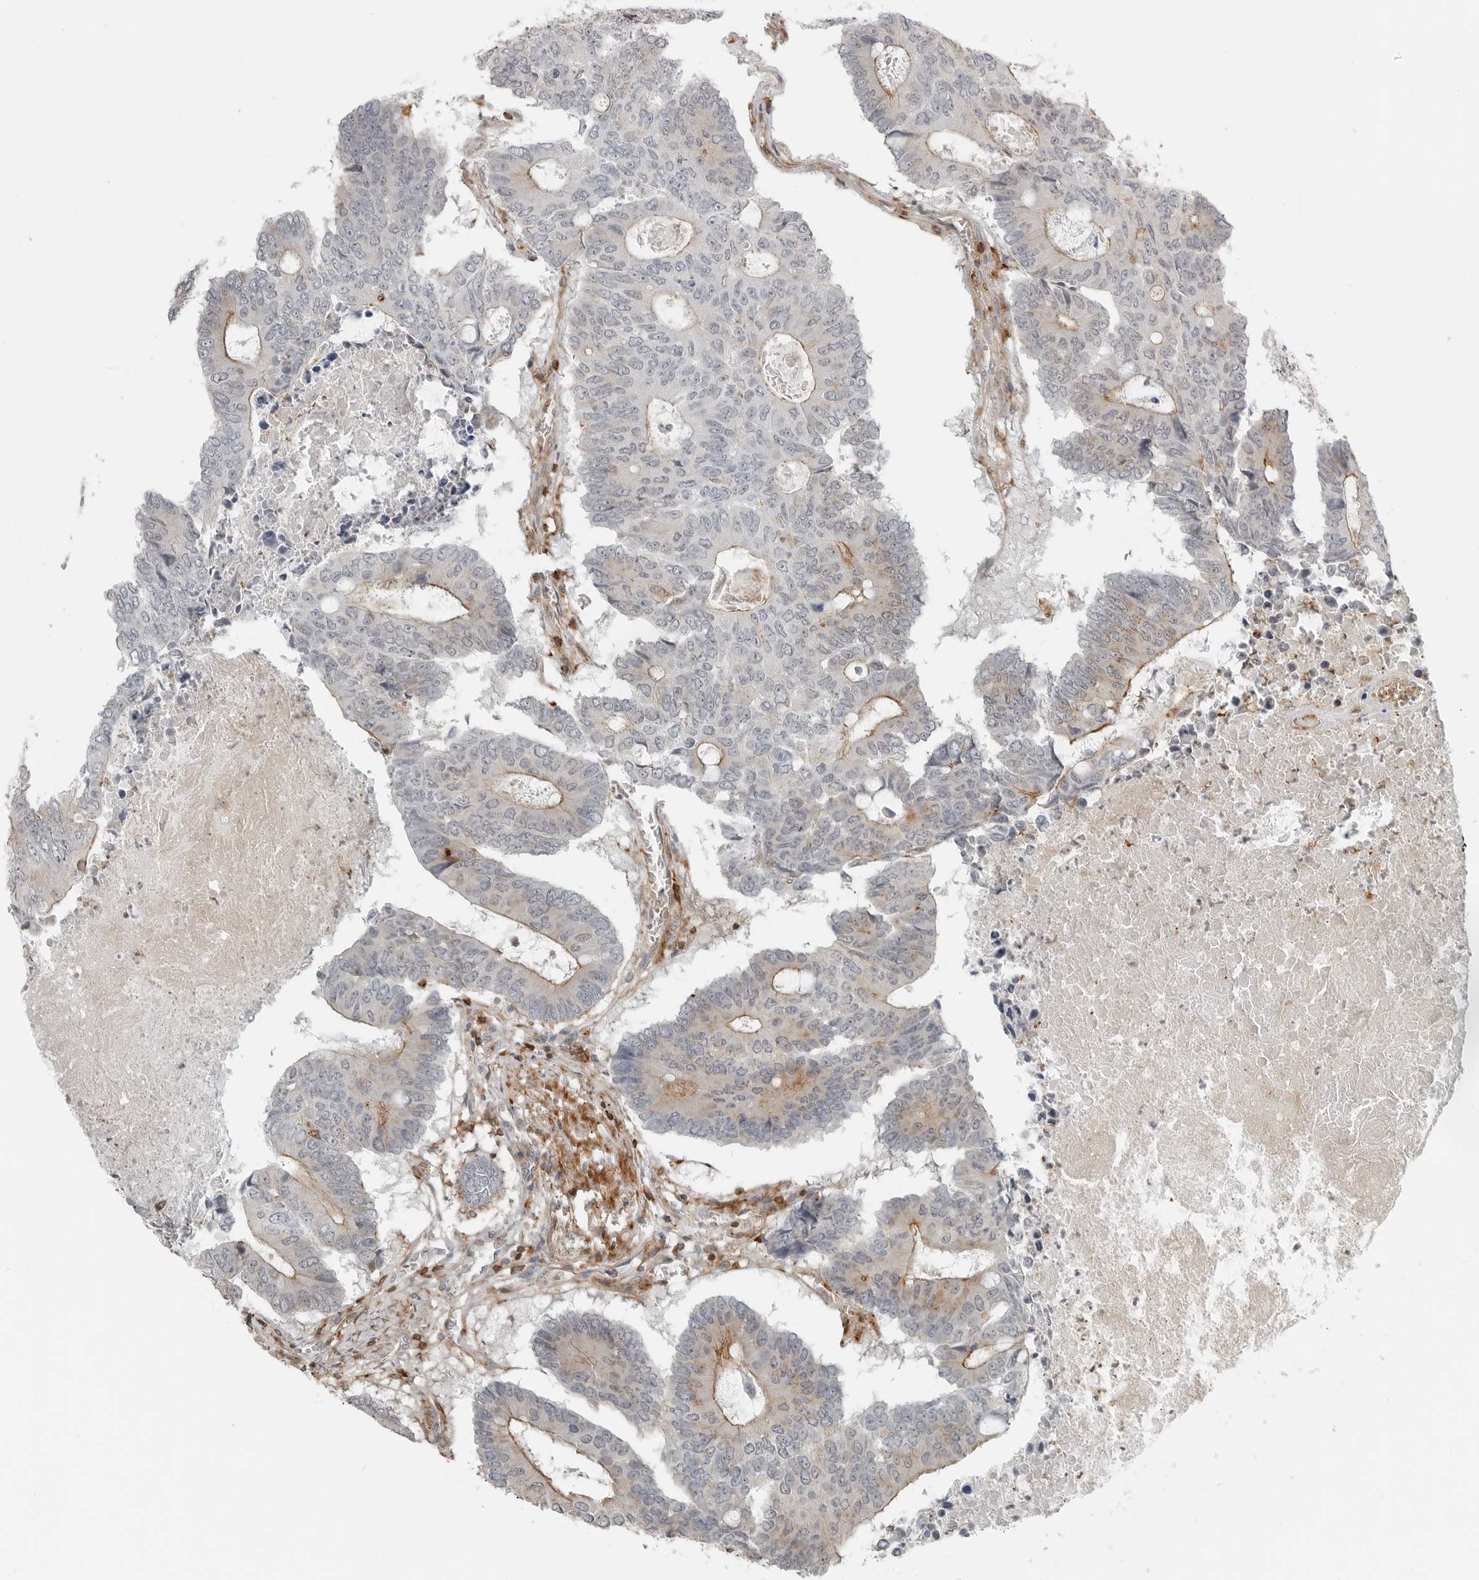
{"staining": {"intensity": "moderate", "quantity": "25%-75%", "location": "cytoplasmic/membranous"}, "tissue": "colorectal cancer", "cell_type": "Tumor cells", "image_type": "cancer", "snomed": [{"axis": "morphology", "description": "Adenocarcinoma, NOS"}, {"axis": "topography", "description": "Colon"}], "caption": "Moderate cytoplasmic/membranous expression for a protein is seen in about 25%-75% of tumor cells of colorectal adenocarcinoma using immunohistochemistry.", "gene": "LEFTY2", "patient": {"sex": "male", "age": 87}}